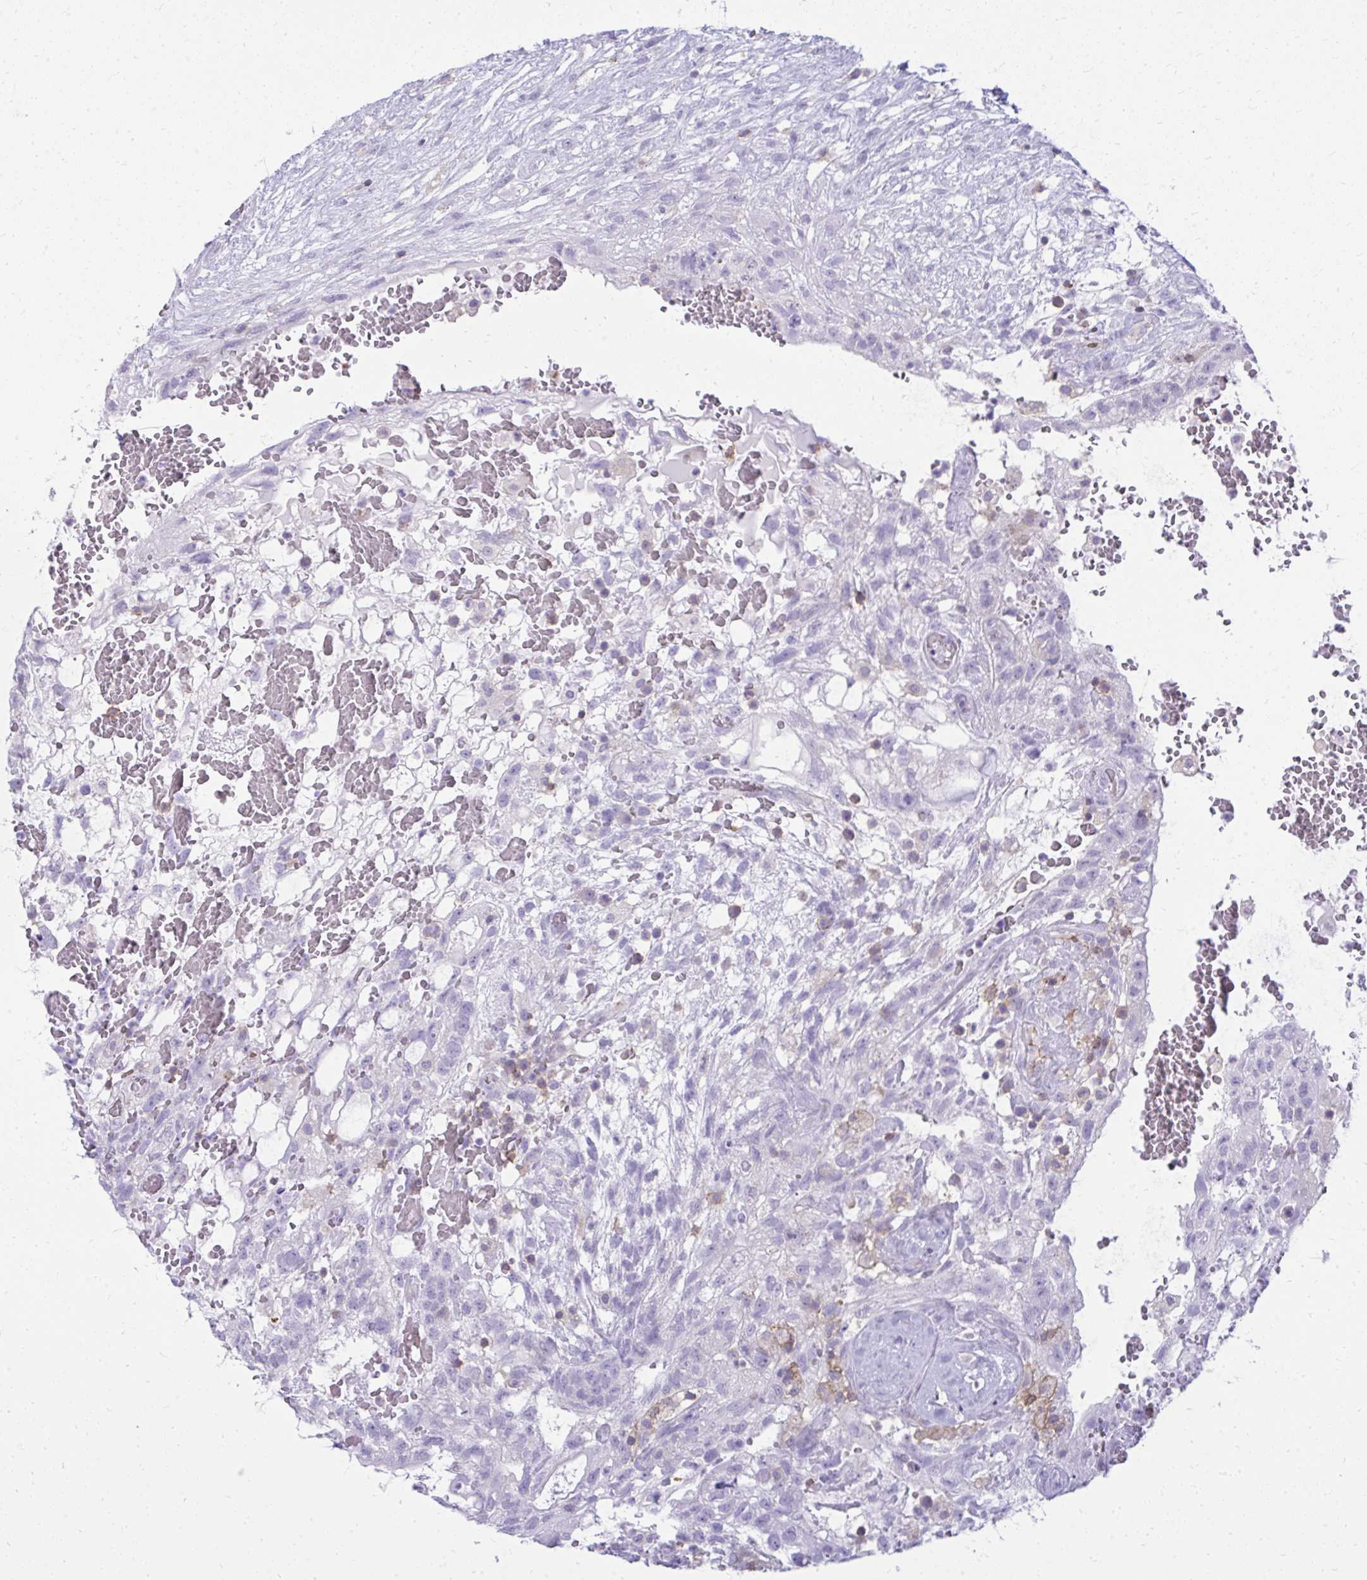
{"staining": {"intensity": "negative", "quantity": "none", "location": "none"}, "tissue": "testis cancer", "cell_type": "Tumor cells", "image_type": "cancer", "snomed": [{"axis": "morphology", "description": "Normal tissue, NOS"}, {"axis": "morphology", "description": "Carcinoma, Embryonal, NOS"}, {"axis": "topography", "description": "Testis"}], "caption": "This is an immunohistochemistry (IHC) photomicrograph of human testis embryonal carcinoma. There is no staining in tumor cells.", "gene": "GPRIN3", "patient": {"sex": "male", "age": 32}}